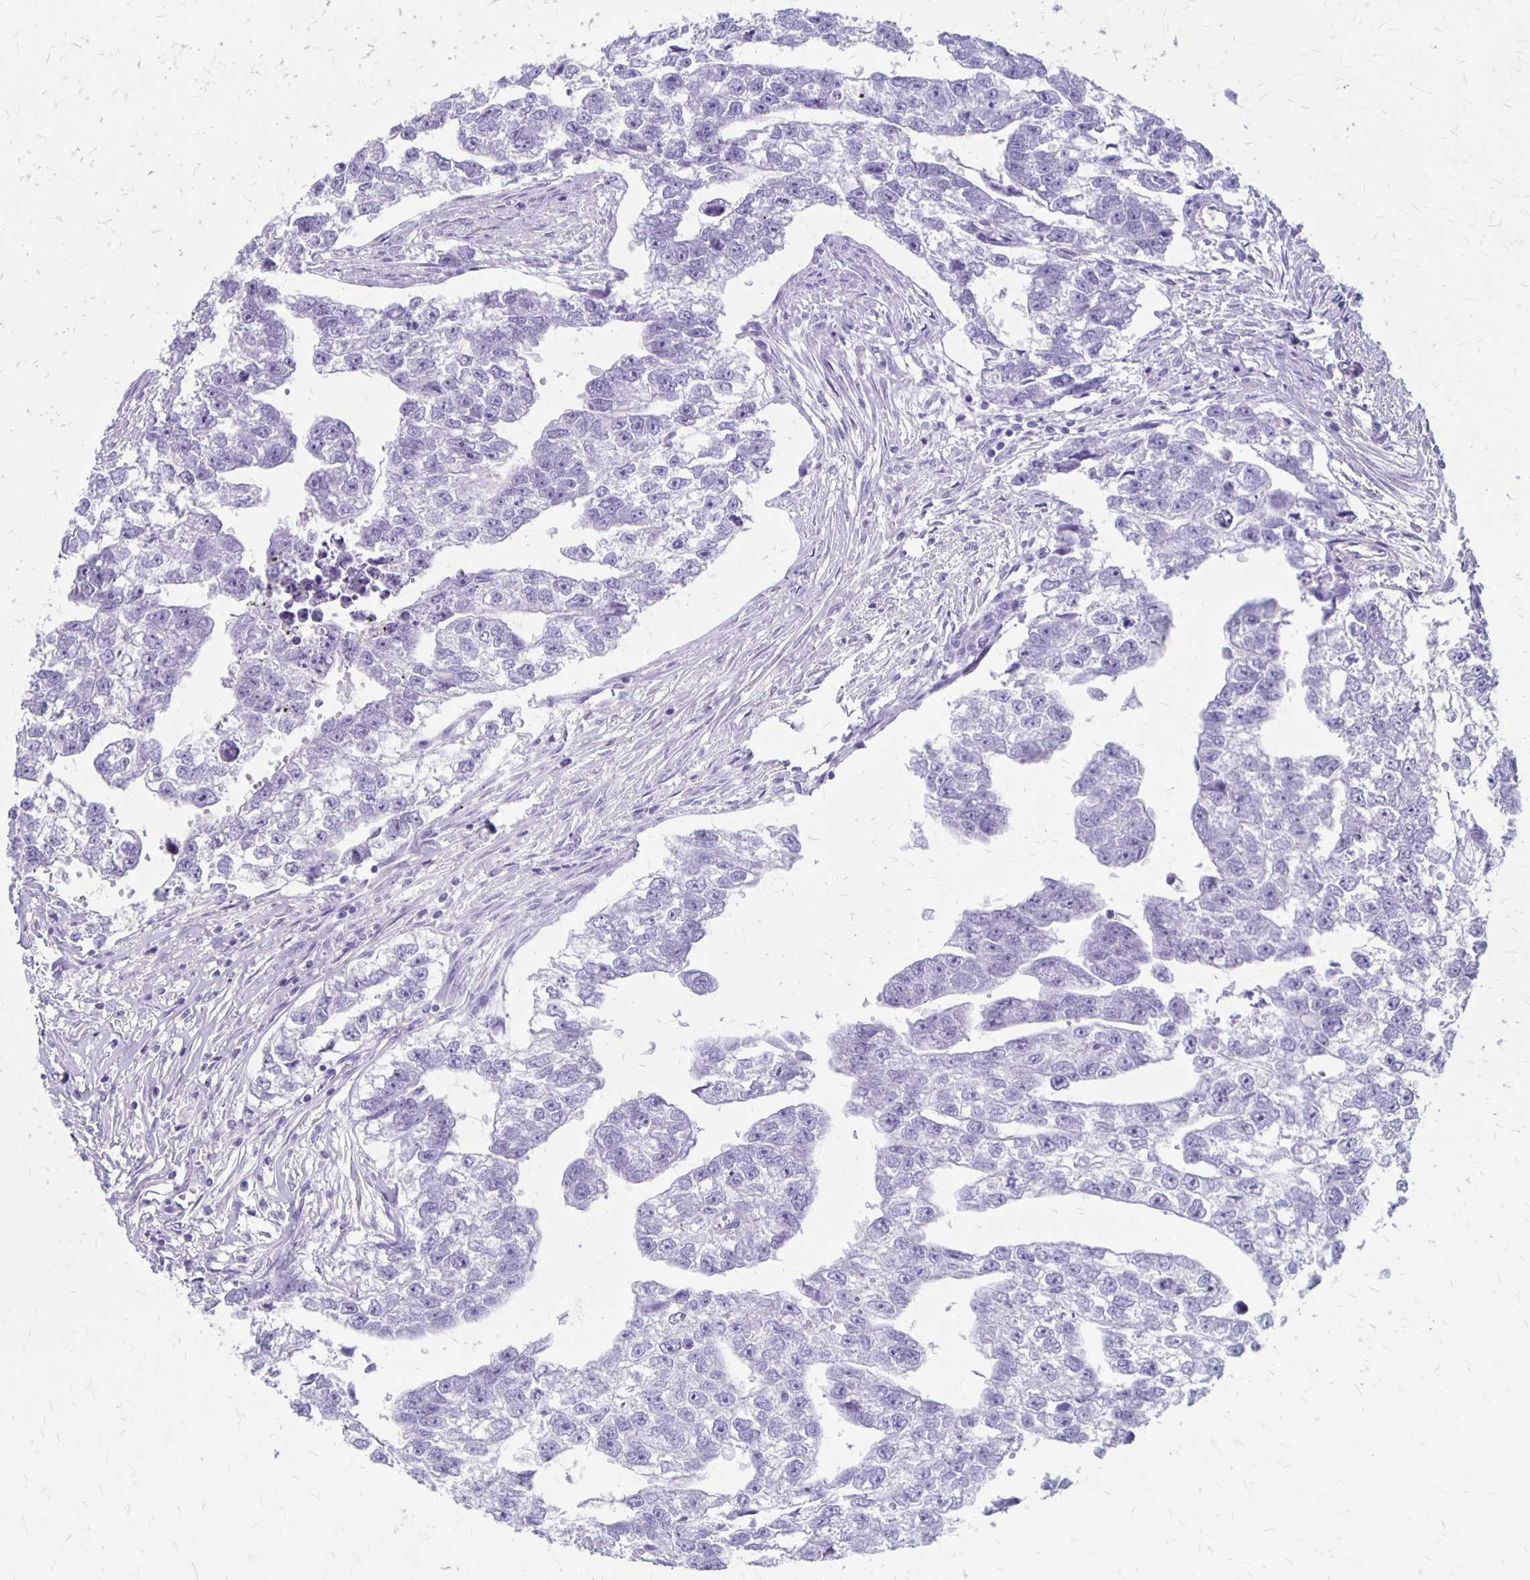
{"staining": {"intensity": "negative", "quantity": "none", "location": "none"}, "tissue": "testis cancer", "cell_type": "Tumor cells", "image_type": "cancer", "snomed": [{"axis": "morphology", "description": "Carcinoma, Embryonal, NOS"}, {"axis": "morphology", "description": "Teratoma, malignant, NOS"}, {"axis": "topography", "description": "Testis"}], "caption": "Immunohistochemistry photomicrograph of neoplastic tissue: embryonal carcinoma (testis) stained with DAB (3,3'-diaminobenzidine) displays no significant protein positivity in tumor cells.", "gene": "MAGEC2", "patient": {"sex": "male", "age": 44}}